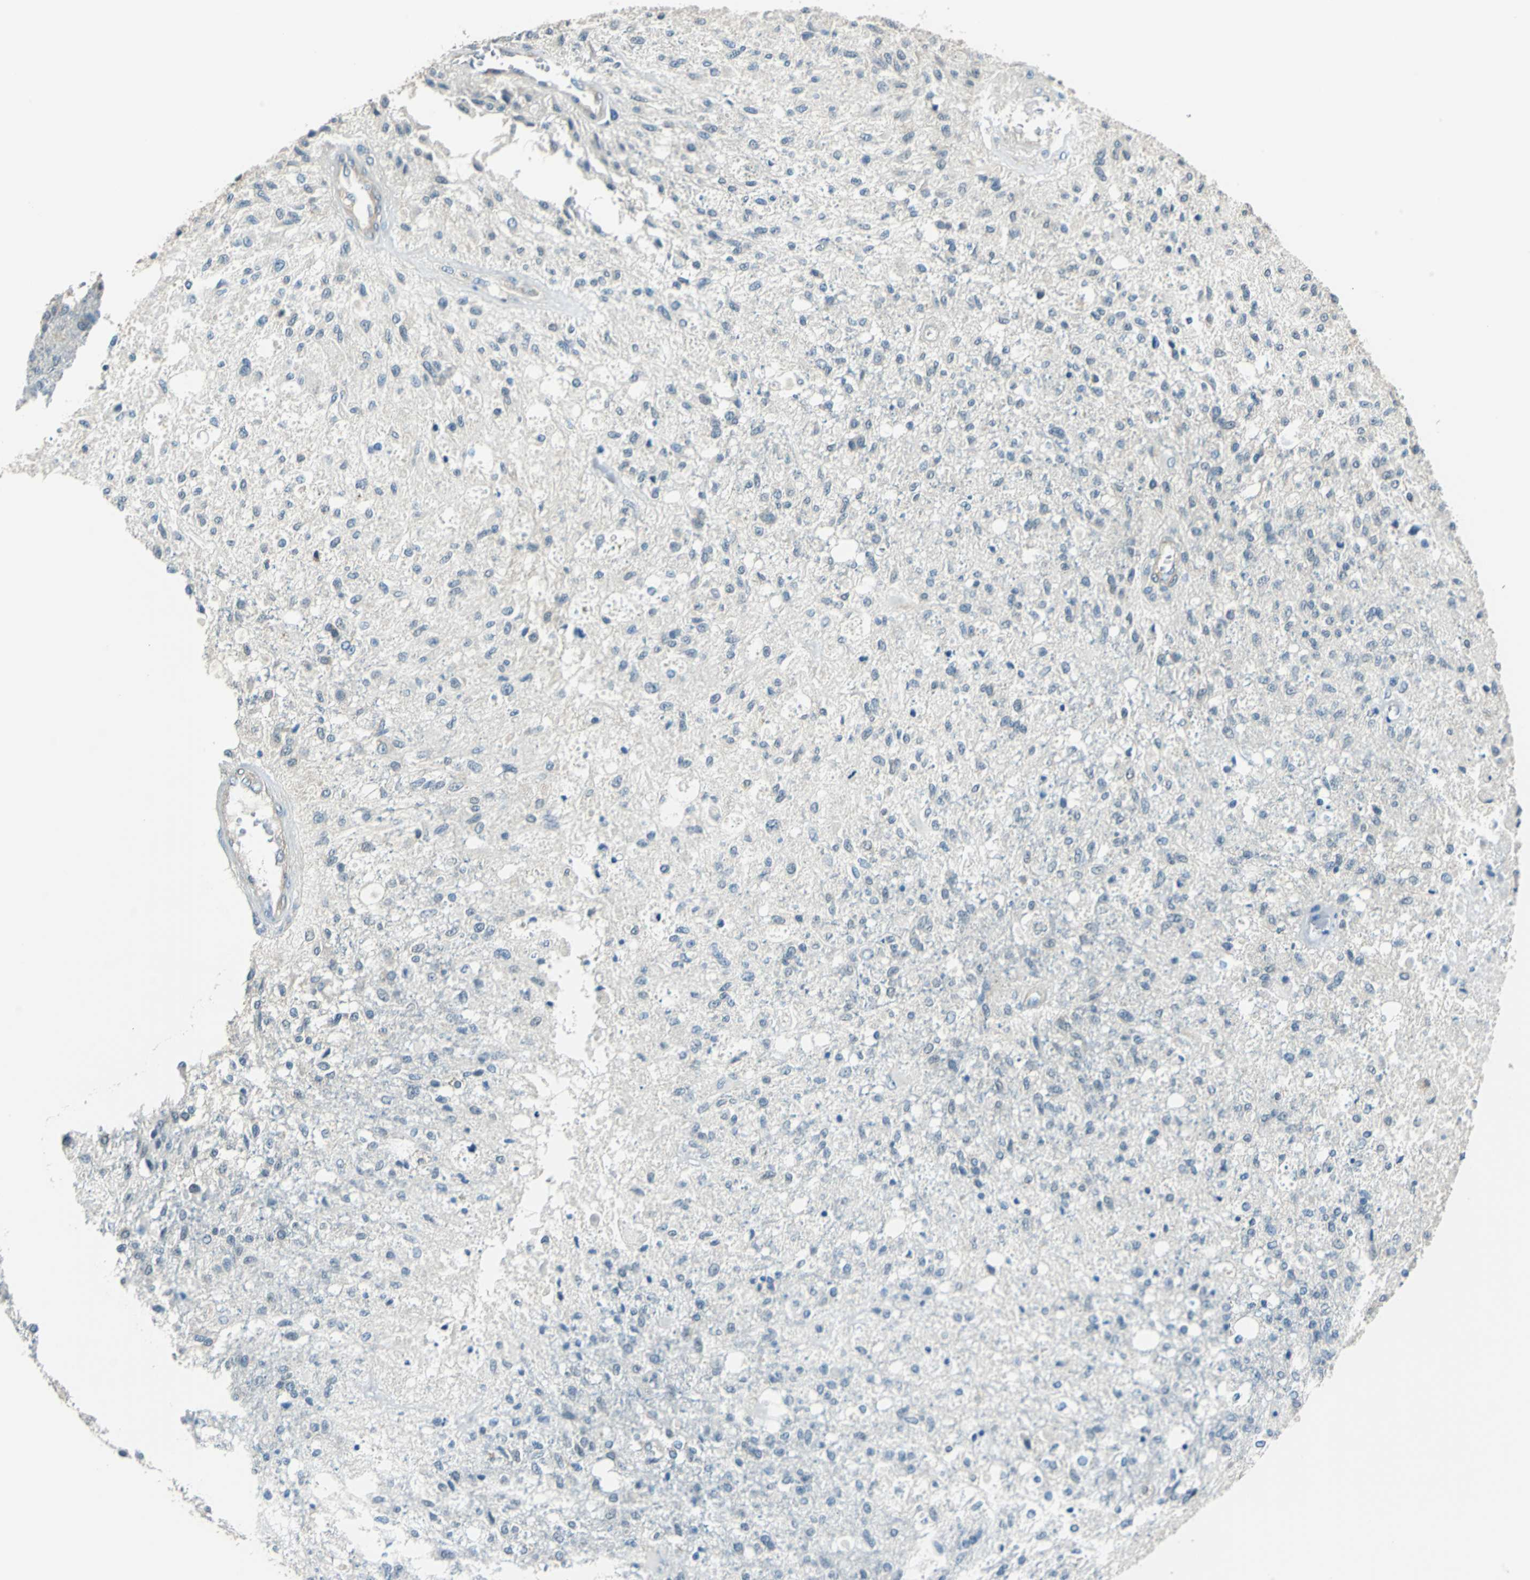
{"staining": {"intensity": "negative", "quantity": "none", "location": "none"}, "tissue": "glioma", "cell_type": "Tumor cells", "image_type": "cancer", "snomed": [{"axis": "morphology", "description": "Normal tissue, NOS"}, {"axis": "morphology", "description": "Glioma, malignant, High grade"}, {"axis": "topography", "description": "Cerebral cortex"}], "caption": "Glioma was stained to show a protein in brown. There is no significant staining in tumor cells.", "gene": "FKBP4", "patient": {"sex": "male", "age": 77}}